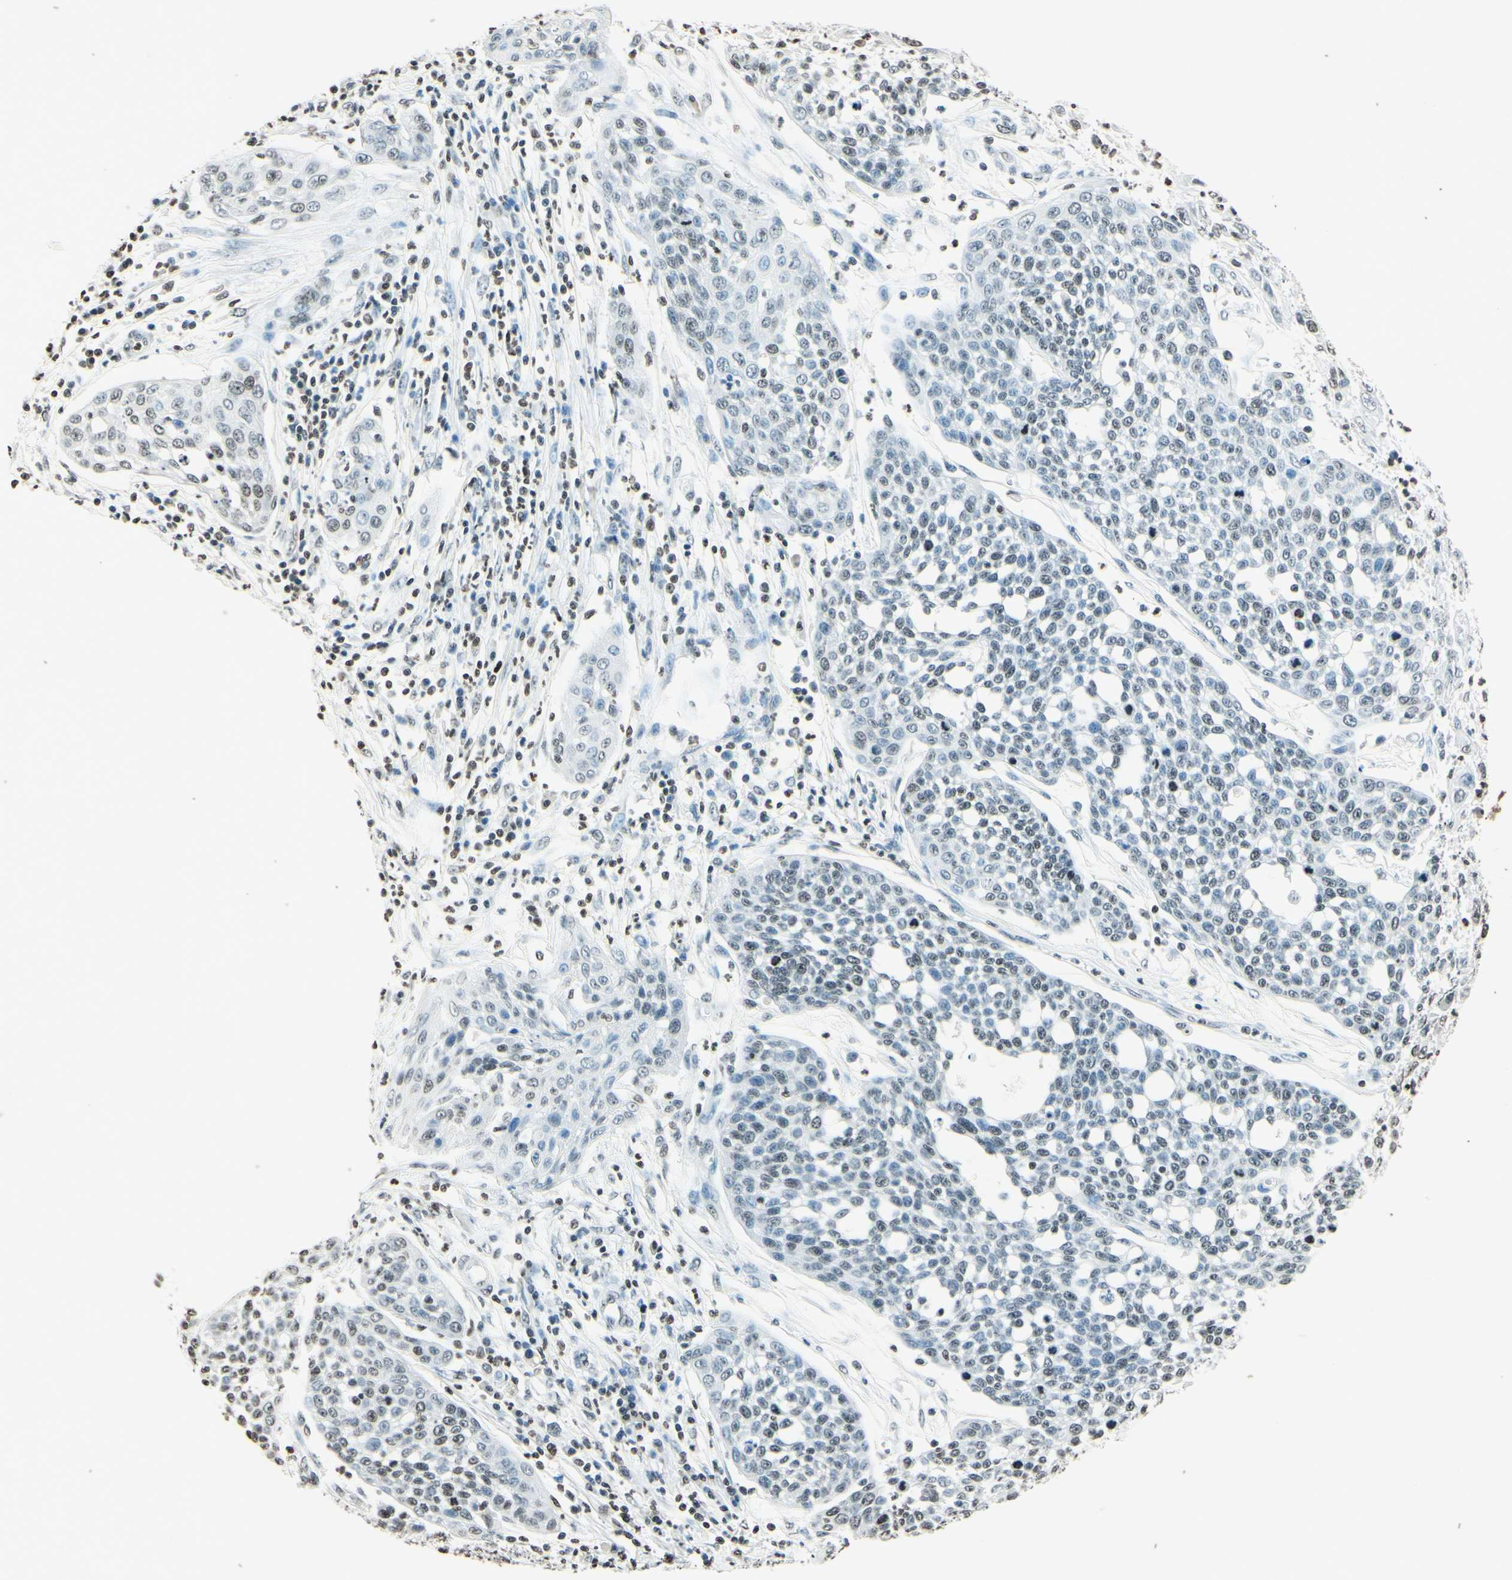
{"staining": {"intensity": "weak", "quantity": "25%-75%", "location": "nuclear"}, "tissue": "cervical cancer", "cell_type": "Tumor cells", "image_type": "cancer", "snomed": [{"axis": "morphology", "description": "Squamous cell carcinoma, NOS"}, {"axis": "topography", "description": "Cervix"}], "caption": "About 25%-75% of tumor cells in human cervical cancer (squamous cell carcinoma) show weak nuclear protein positivity as visualized by brown immunohistochemical staining.", "gene": "MSH2", "patient": {"sex": "female", "age": 34}}